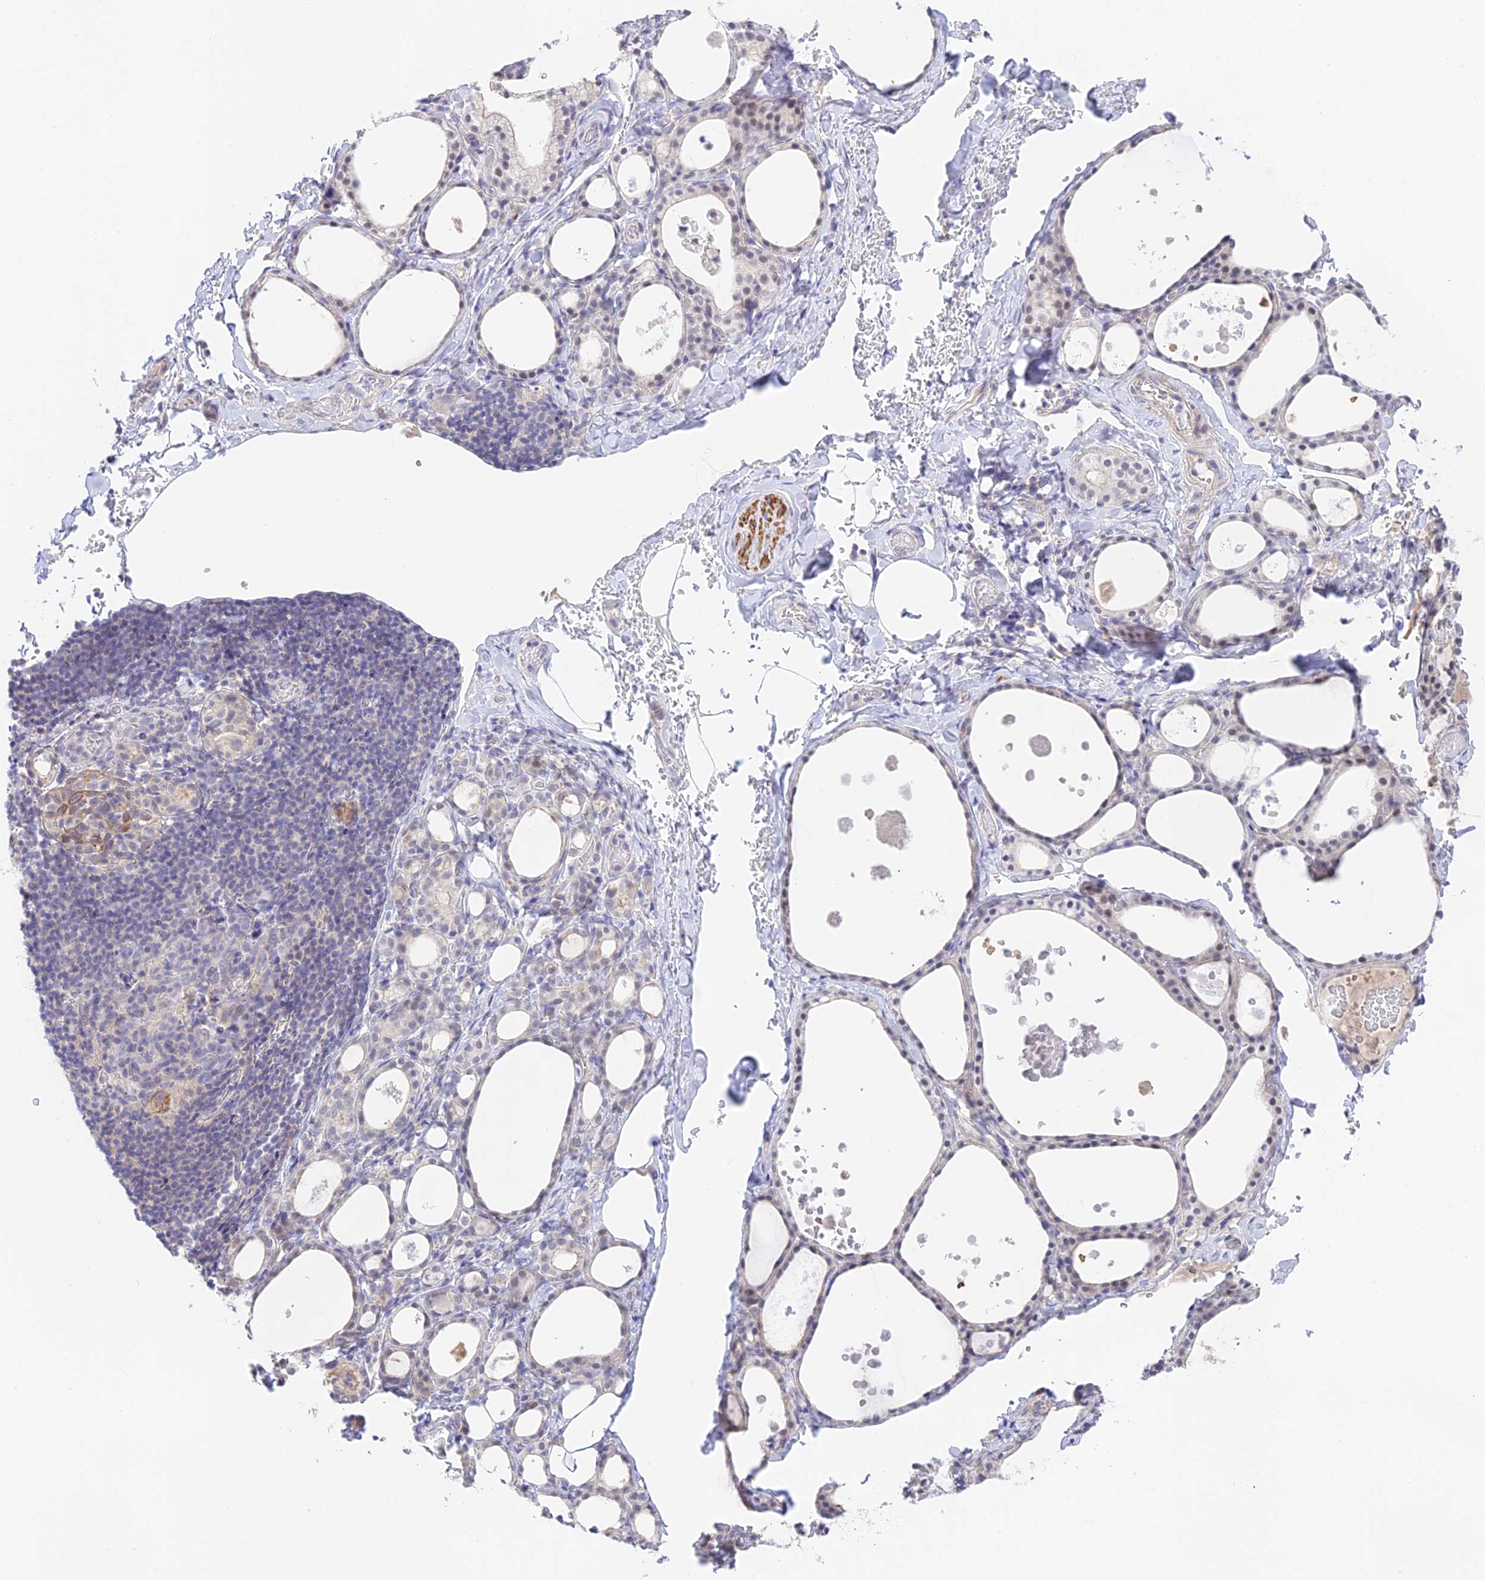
{"staining": {"intensity": "negative", "quantity": "none", "location": "none"}, "tissue": "thyroid gland", "cell_type": "Glandular cells", "image_type": "normal", "snomed": [{"axis": "morphology", "description": "Normal tissue, NOS"}, {"axis": "topography", "description": "Thyroid gland"}], "caption": "Thyroid gland was stained to show a protein in brown. There is no significant positivity in glandular cells. (Immunohistochemistry, brightfield microscopy, high magnification).", "gene": "CAMSAP3", "patient": {"sex": "male", "age": 56}}